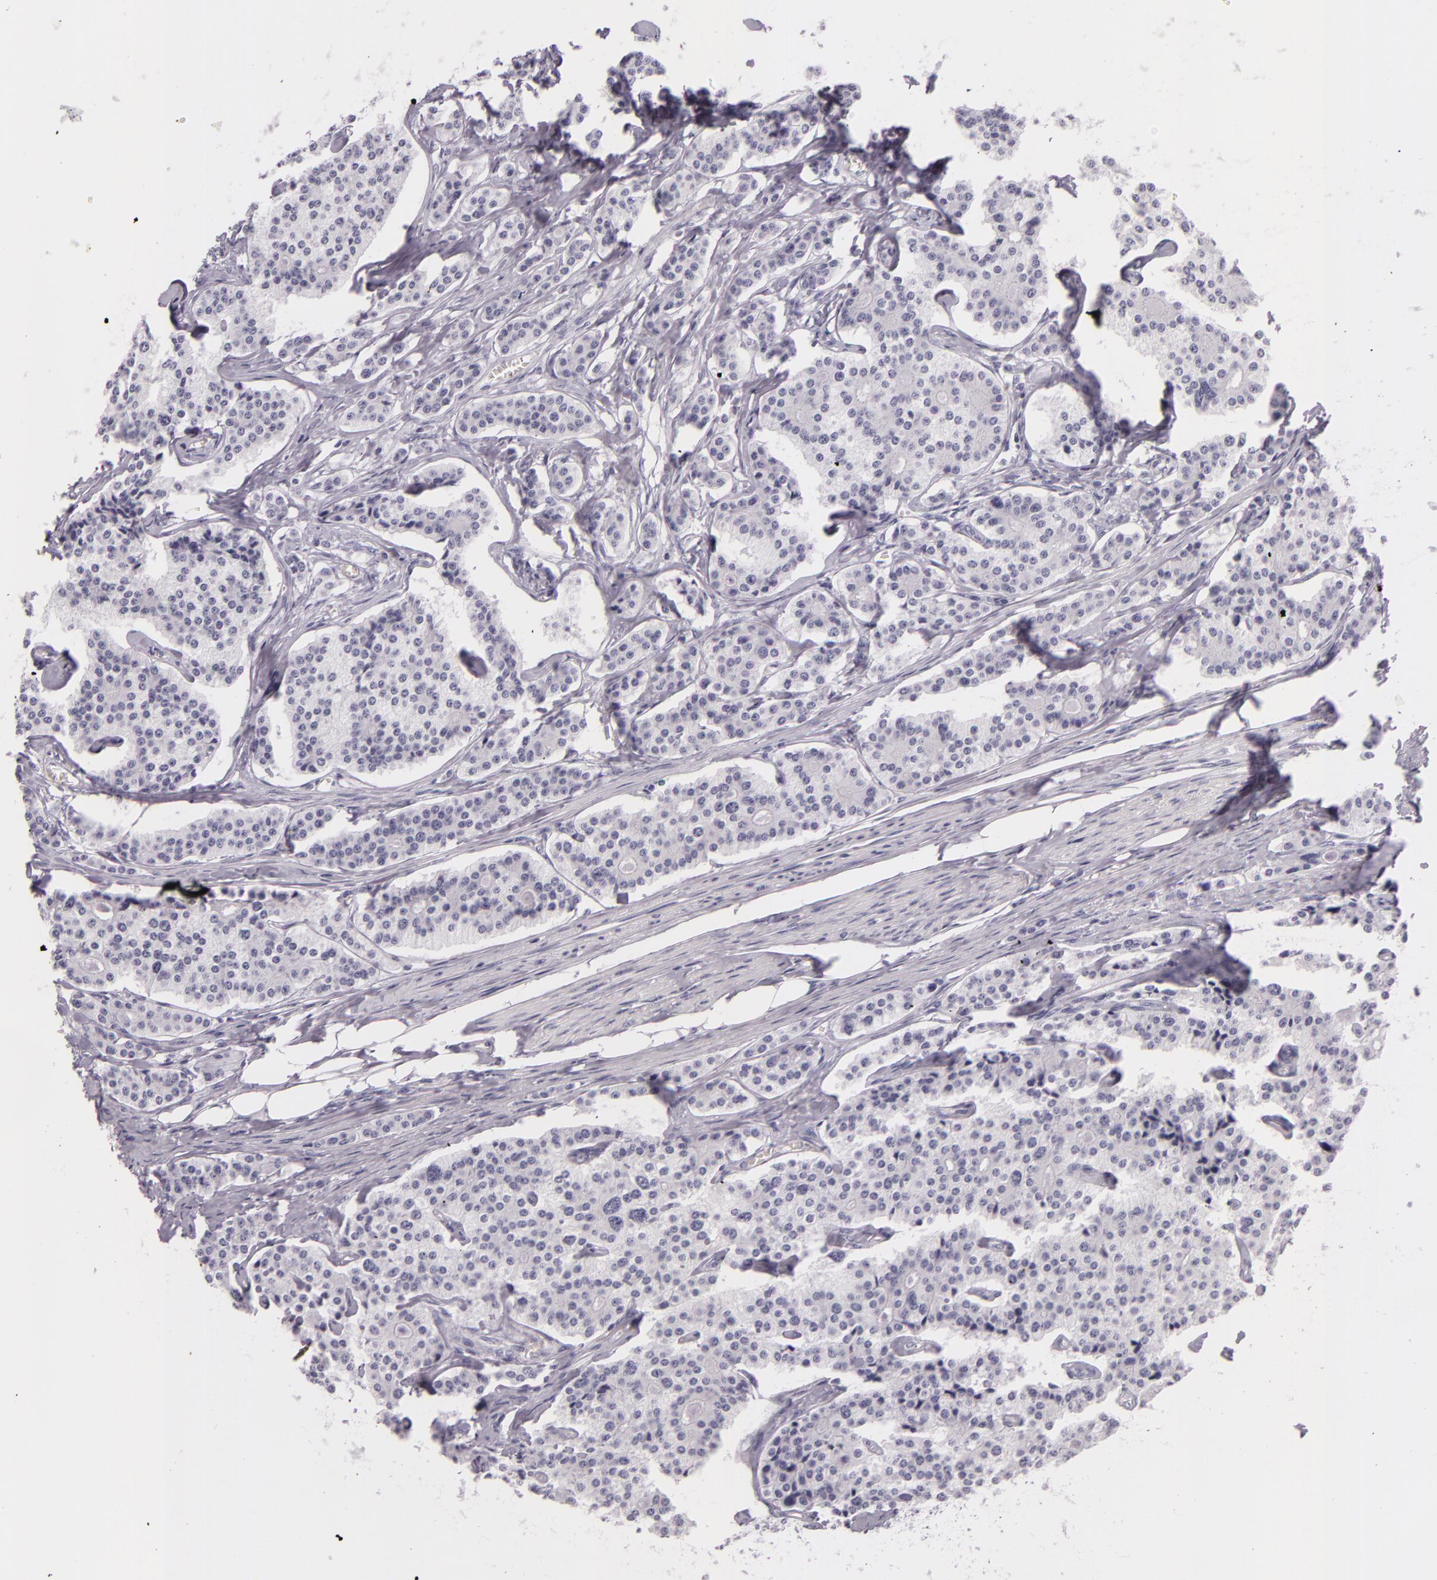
{"staining": {"intensity": "negative", "quantity": "none", "location": "none"}, "tissue": "carcinoid", "cell_type": "Tumor cells", "image_type": "cancer", "snomed": [{"axis": "morphology", "description": "Carcinoid, malignant, NOS"}, {"axis": "topography", "description": "Small intestine"}], "caption": "Immunohistochemistry image of neoplastic tissue: human carcinoid stained with DAB reveals no significant protein expression in tumor cells.", "gene": "DLG4", "patient": {"sex": "male", "age": 63}}